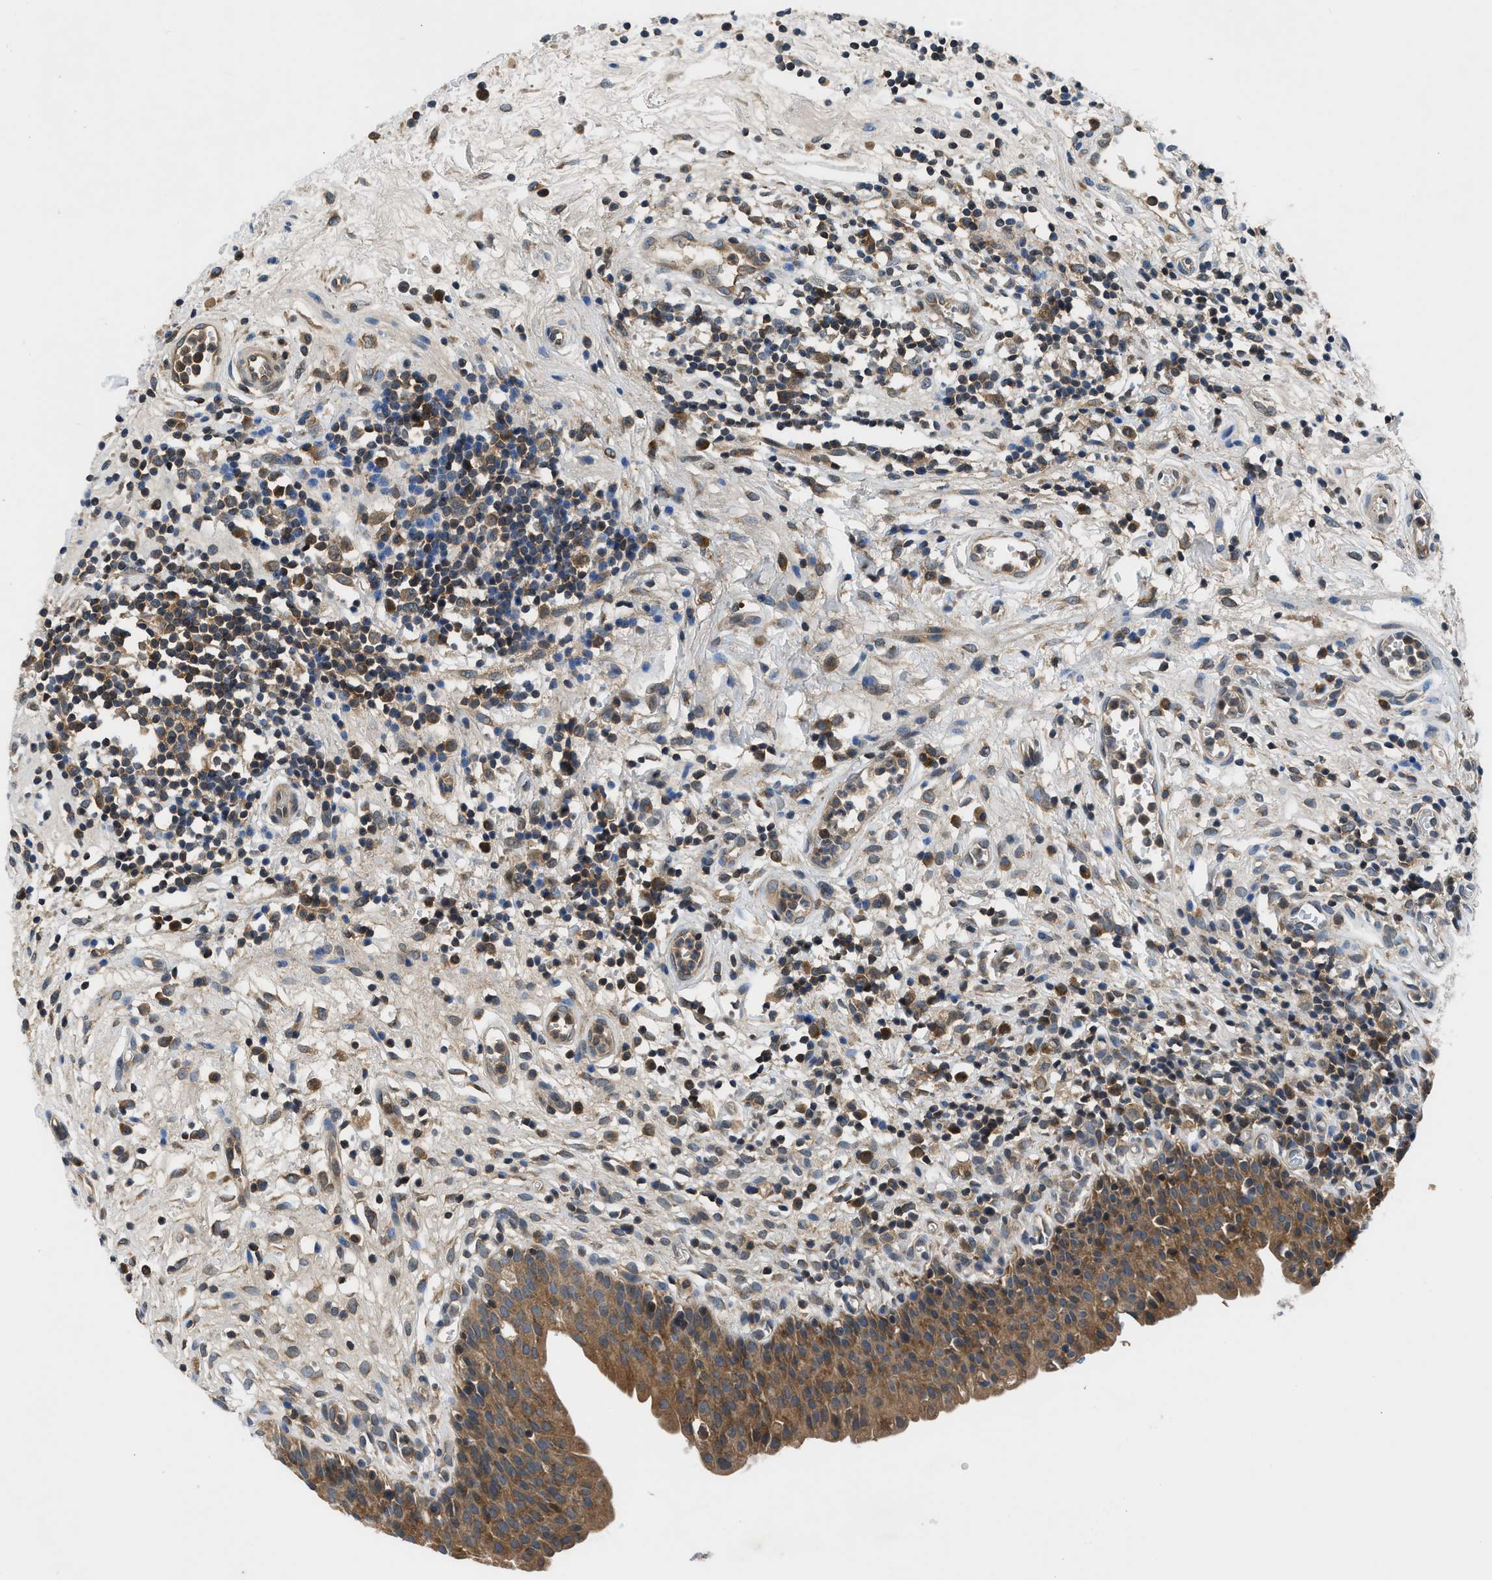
{"staining": {"intensity": "moderate", "quantity": ">75%", "location": "cytoplasmic/membranous"}, "tissue": "urinary bladder", "cell_type": "Urothelial cells", "image_type": "normal", "snomed": [{"axis": "morphology", "description": "Normal tissue, NOS"}, {"axis": "topography", "description": "Urinary bladder"}], "caption": "A medium amount of moderate cytoplasmic/membranous expression is appreciated in approximately >75% of urothelial cells in normal urinary bladder.", "gene": "PAFAH2", "patient": {"sex": "male", "age": 37}}